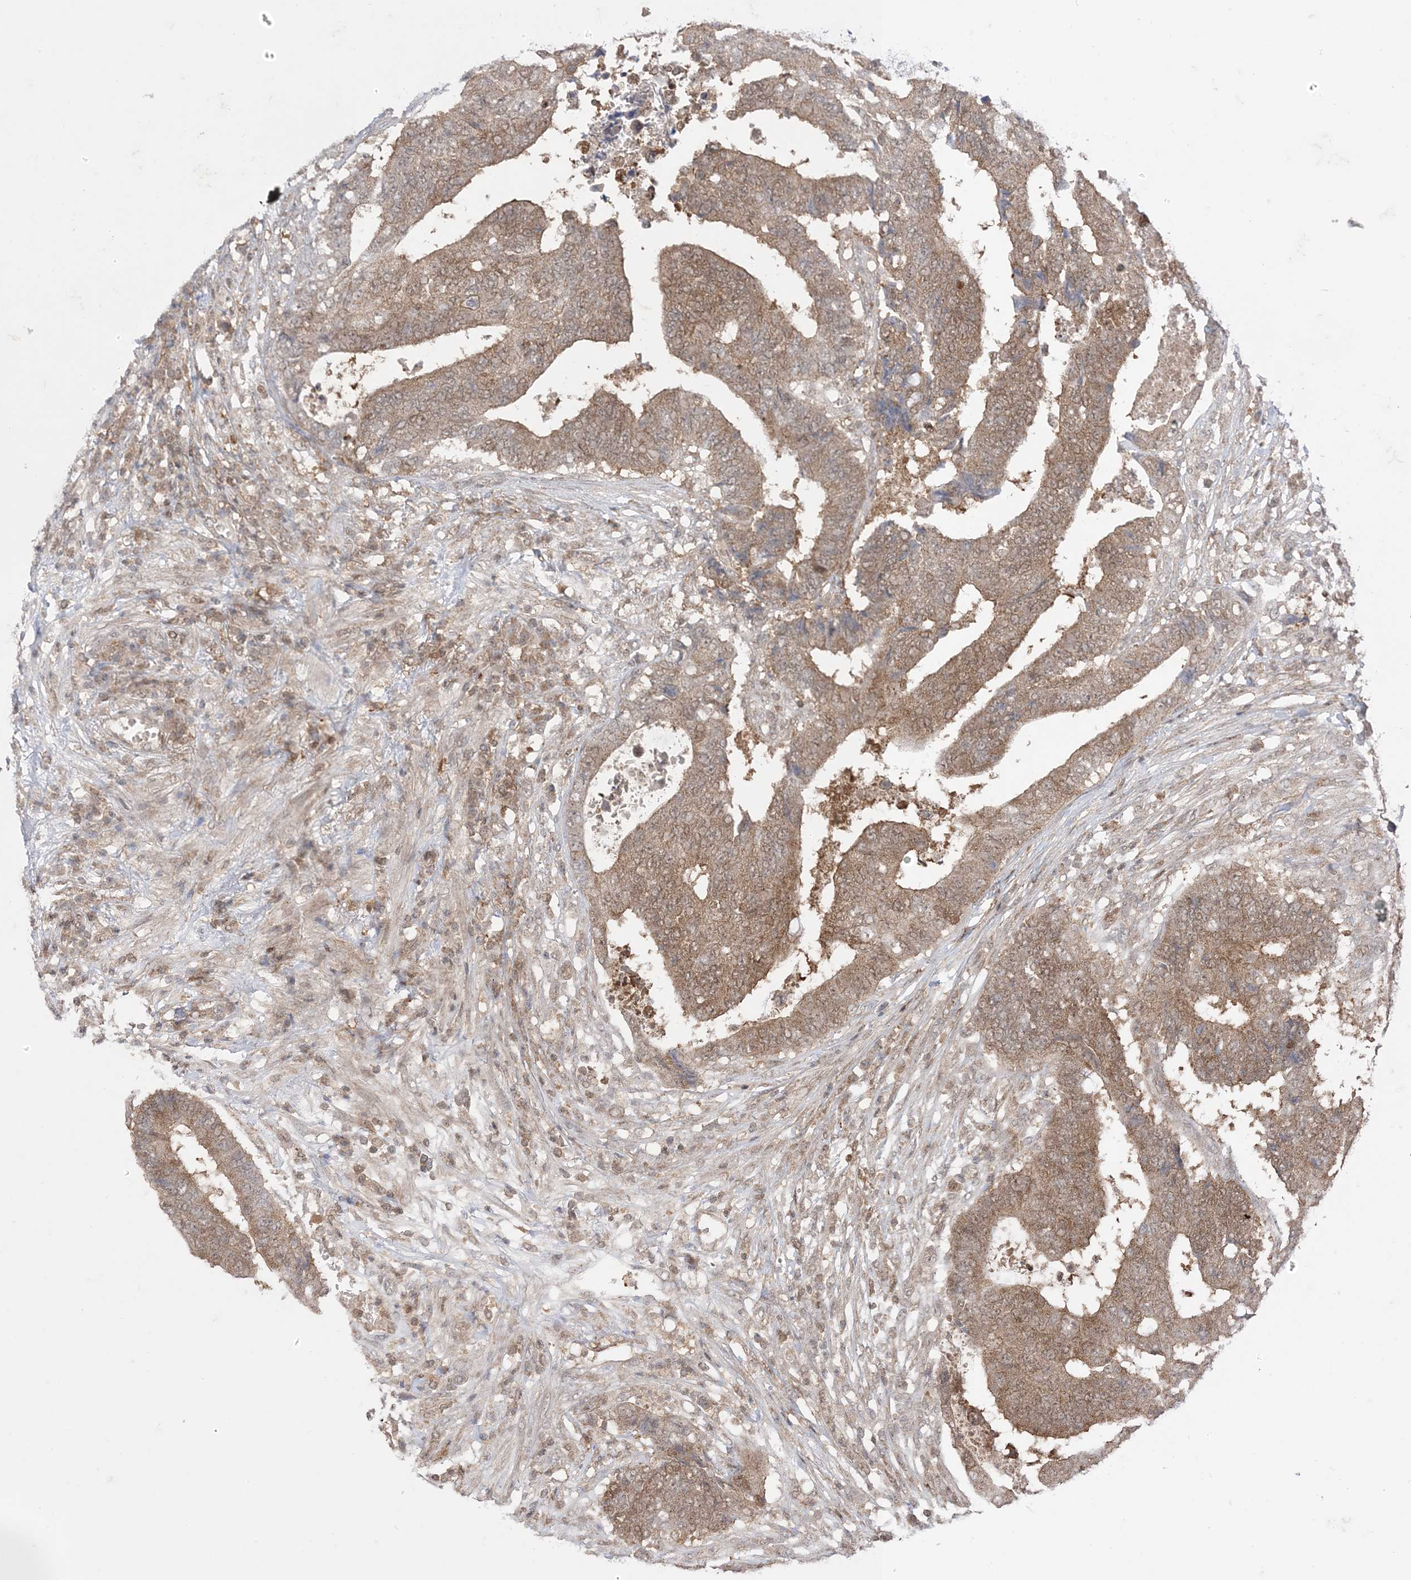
{"staining": {"intensity": "moderate", "quantity": ">75%", "location": "cytoplasmic/membranous"}, "tissue": "colorectal cancer", "cell_type": "Tumor cells", "image_type": "cancer", "snomed": [{"axis": "morphology", "description": "Adenocarcinoma, NOS"}, {"axis": "topography", "description": "Rectum"}], "caption": "Immunohistochemistry histopathology image of neoplastic tissue: human adenocarcinoma (colorectal) stained using immunohistochemistry (IHC) reveals medium levels of moderate protein expression localized specifically in the cytoplasmic/membranous of tumor cells, appearing as a cytoplasmic/membranous brown color.", "gene": "PTPA", "patient": {"sex": "male", "age": 84}}